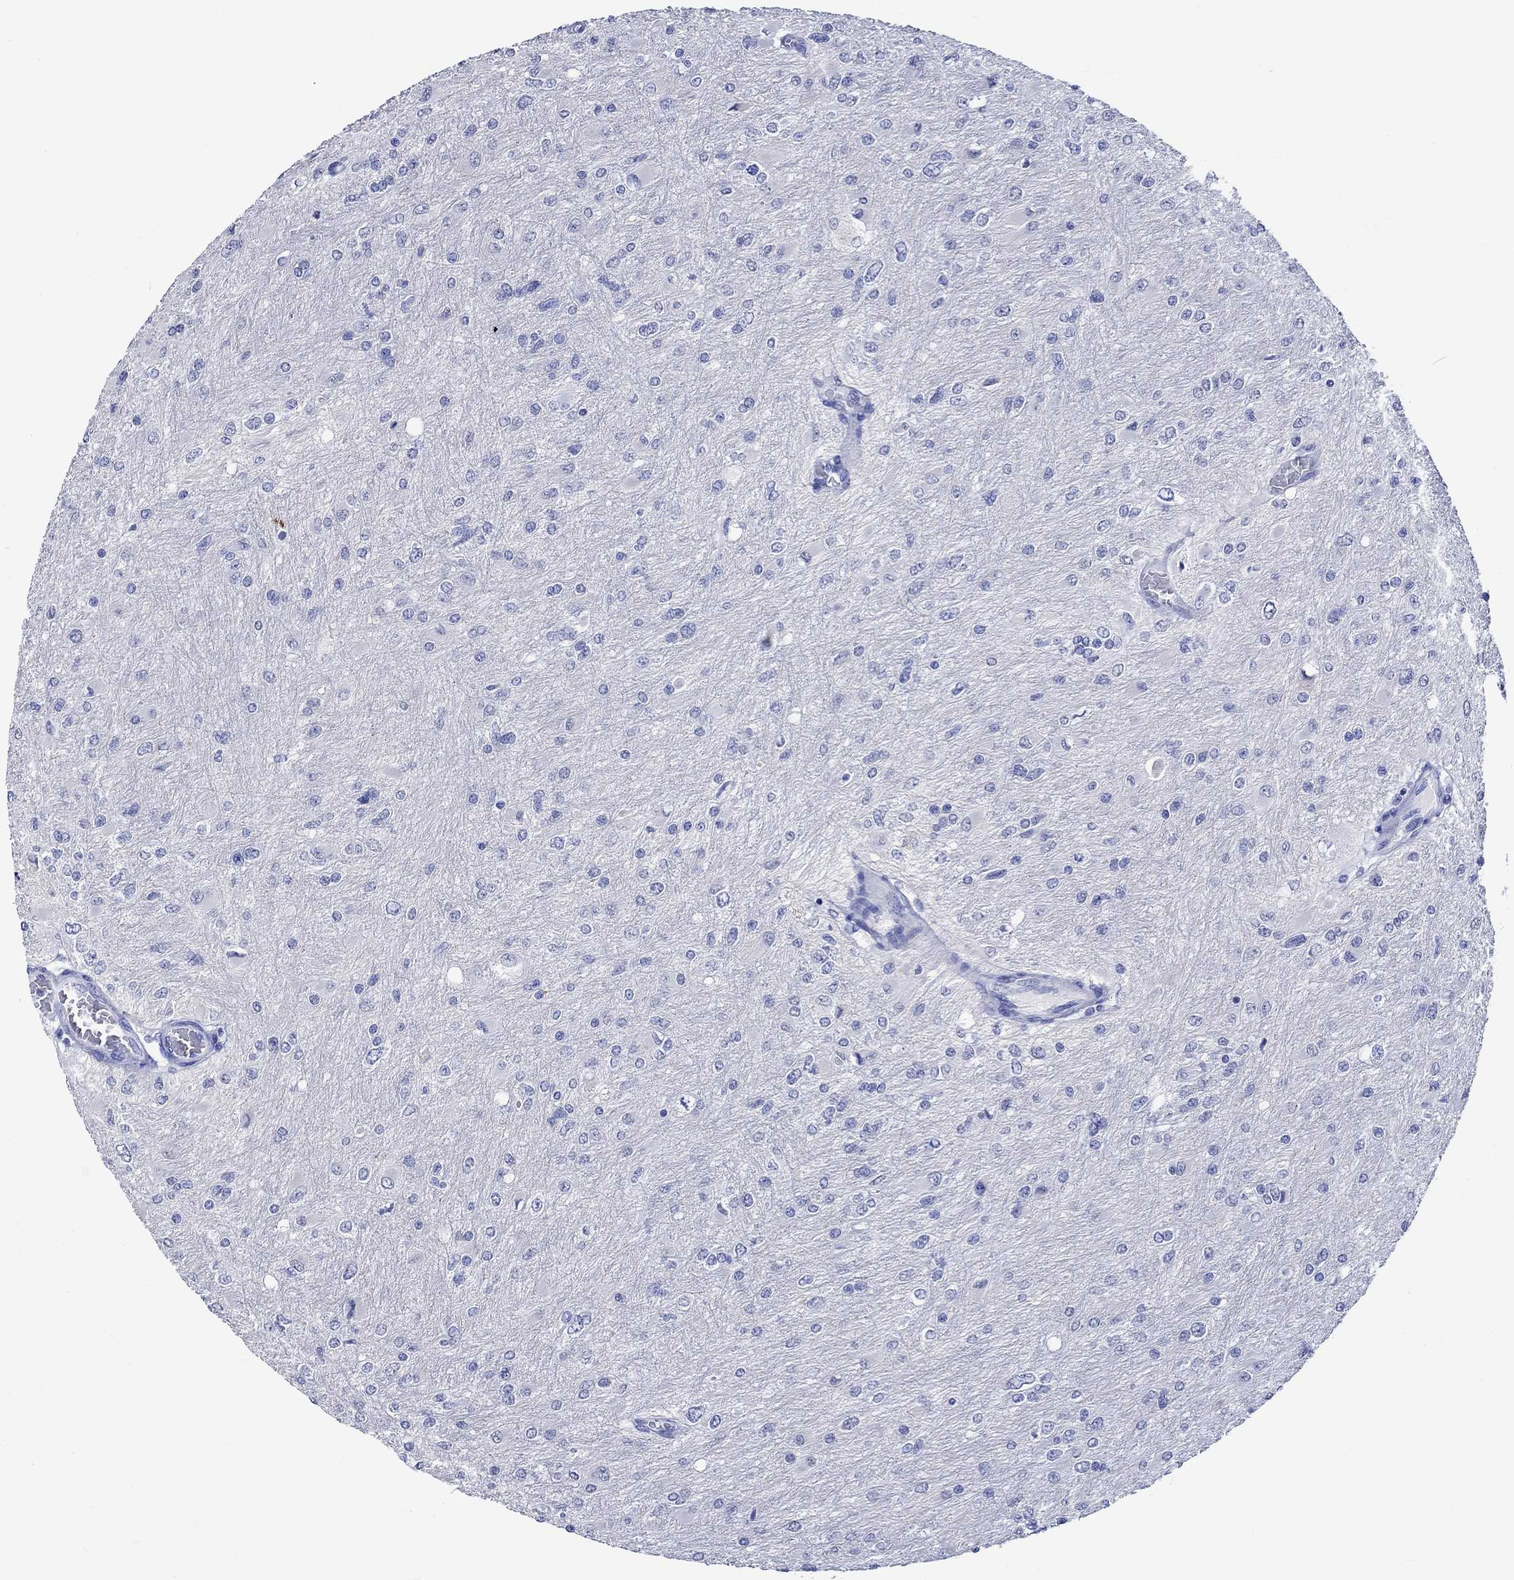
{"staining": {"intensity": "negative", "quantity": "none", "location": "none"}, "tissue": "glioma", "cell_type": "Tumor cells", "image_type": "cancer", "snomed": [{"axis": "morphology", "description": "Glioma, malignant, High grade"}, {"axis": "topography", "description": "Cerebral cortex"}], "caption": "A histopathology image of human glioma is negative for staining in tumor cells.", "gene": "KLHL35", "patient": {"sex": "female", "age": 36}}